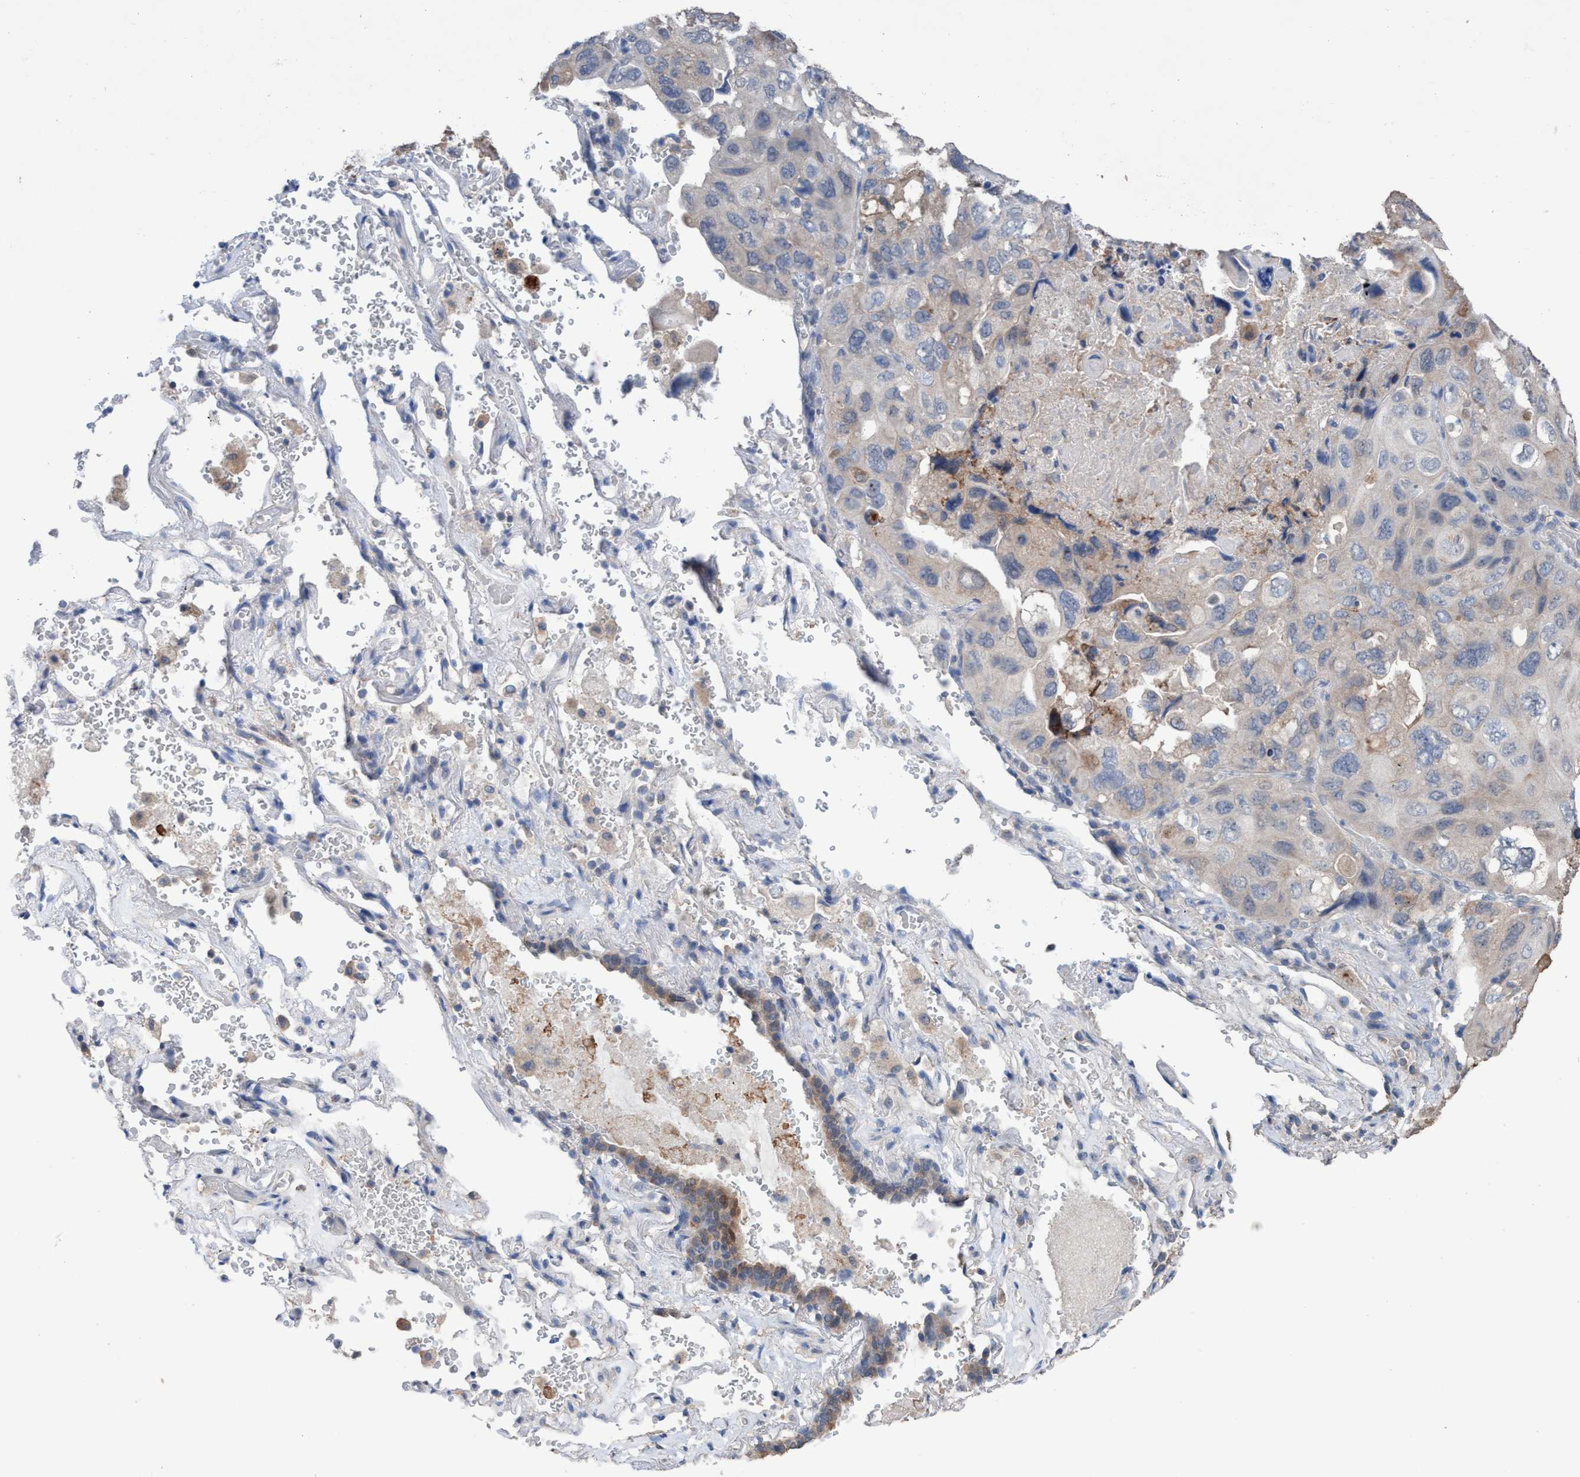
{"staining": {"intensity": "weak", "quantity": "<25%", "location": "cytoplasmic/membranous"}, "tissue": "lung cancer", "cell_type": "Tumor cells", "image_type": "cancer", "snomed": [{"axis": "morphology", "description": "Squamous cell carcinoma, NOS"}, {"axis": "topography", "description": "Lung"}], "caption": "The immunohistochemistry image has no significant expression in tumor cells of lung cancer (squamous cell carcinoma) tissue.", "gene": "GLOD4", "patient": {"sex": "female", "age": 73}}